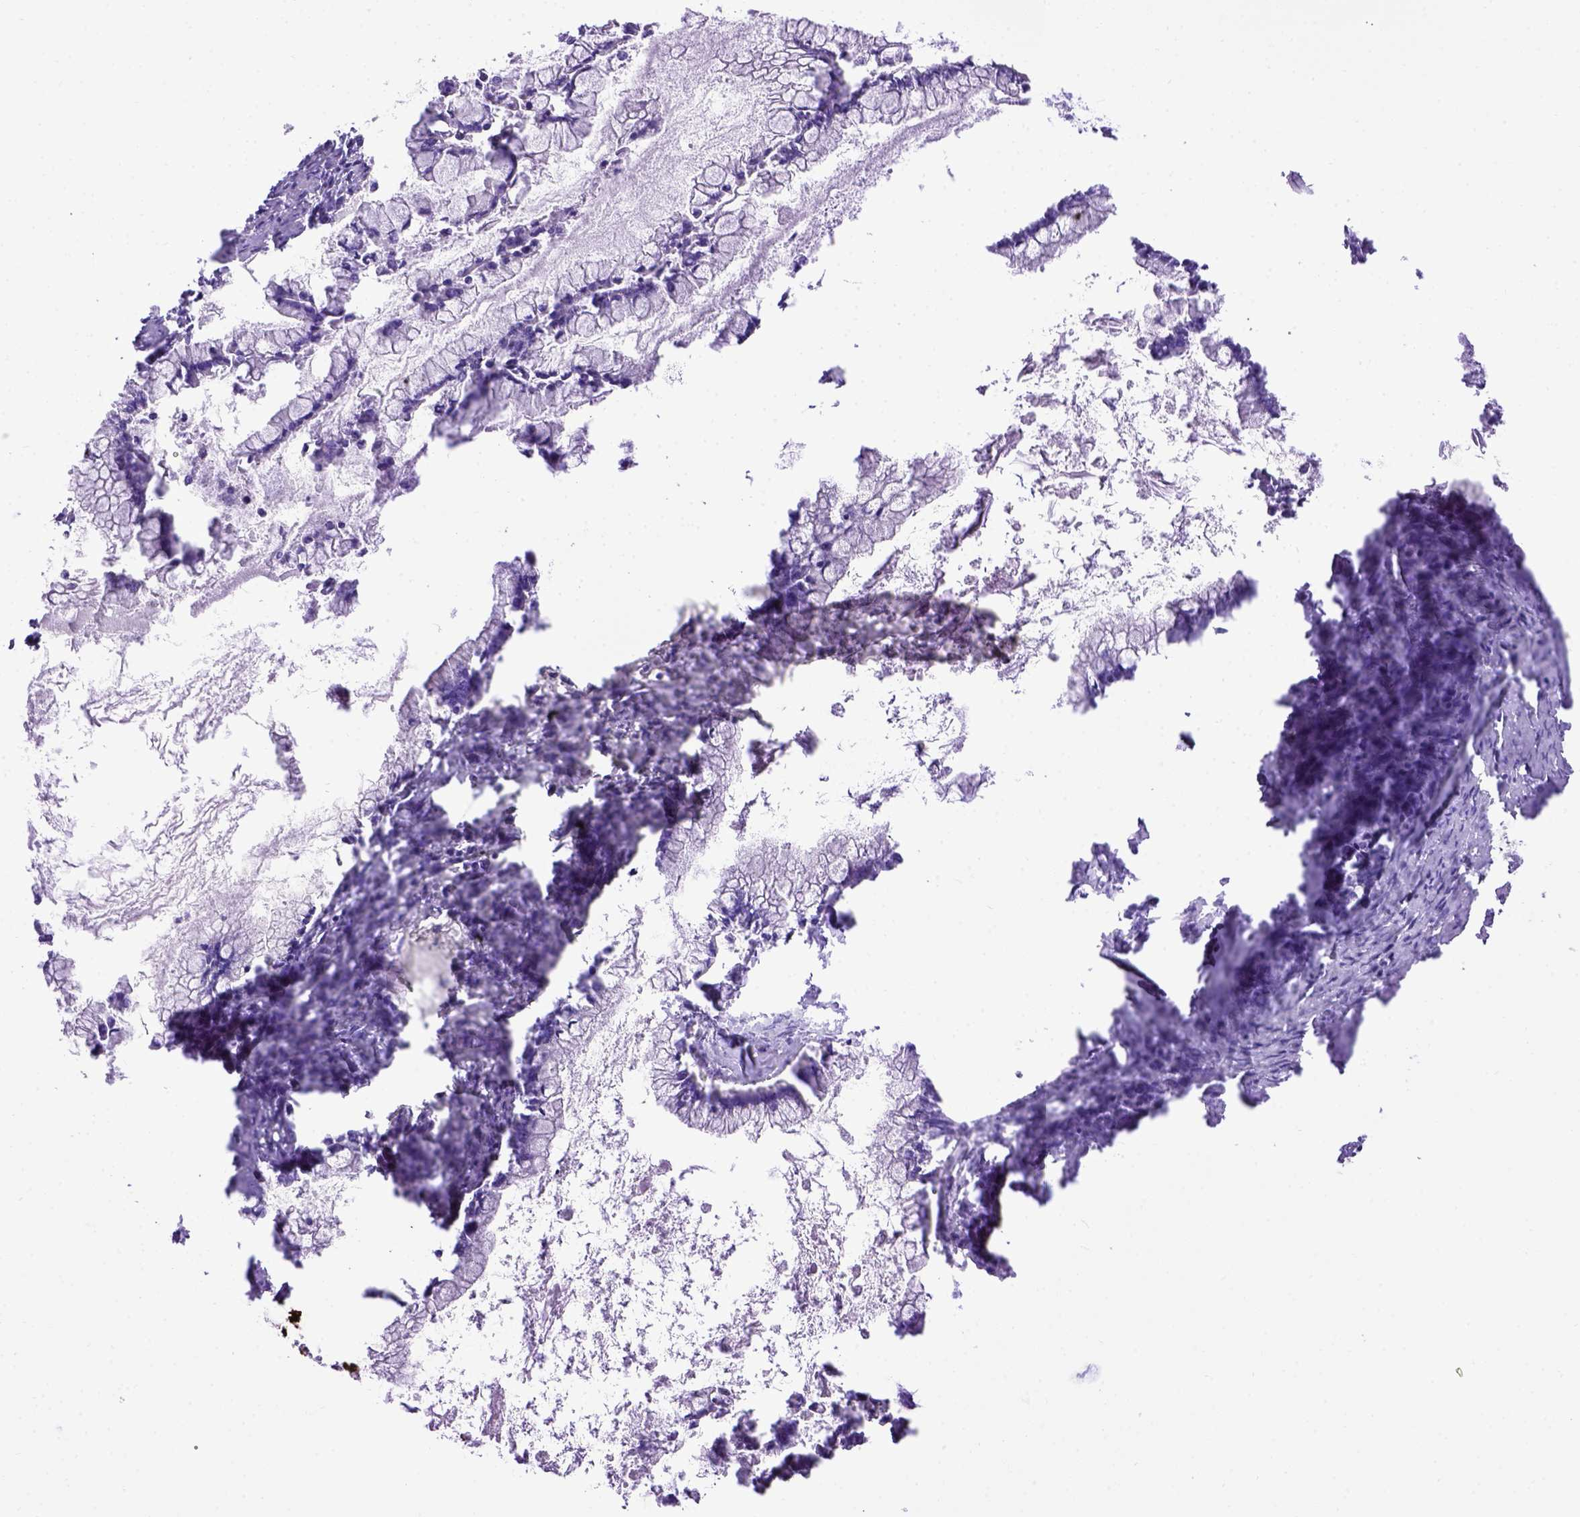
{"staining": {"intensity": "negative", "quantity": "none", "location": "none"}, "tissue": "ovarian cancer", "cell_type": "Tumor cells", "image_type": "cancer", "snomed": [{"axis": "morphology", "description": "Cystadenocarcinoma, mucinous, NOS"}, {"axis": "topography", "description": "Ovary"}], "caption": "The IHC micrograph has no significant expression in tumor cells of ovarian cancer (mucinous cystadenocarcinoma) tissue.", "gene": "PTGES", "patient": {"sex": "female", "age": 67}}